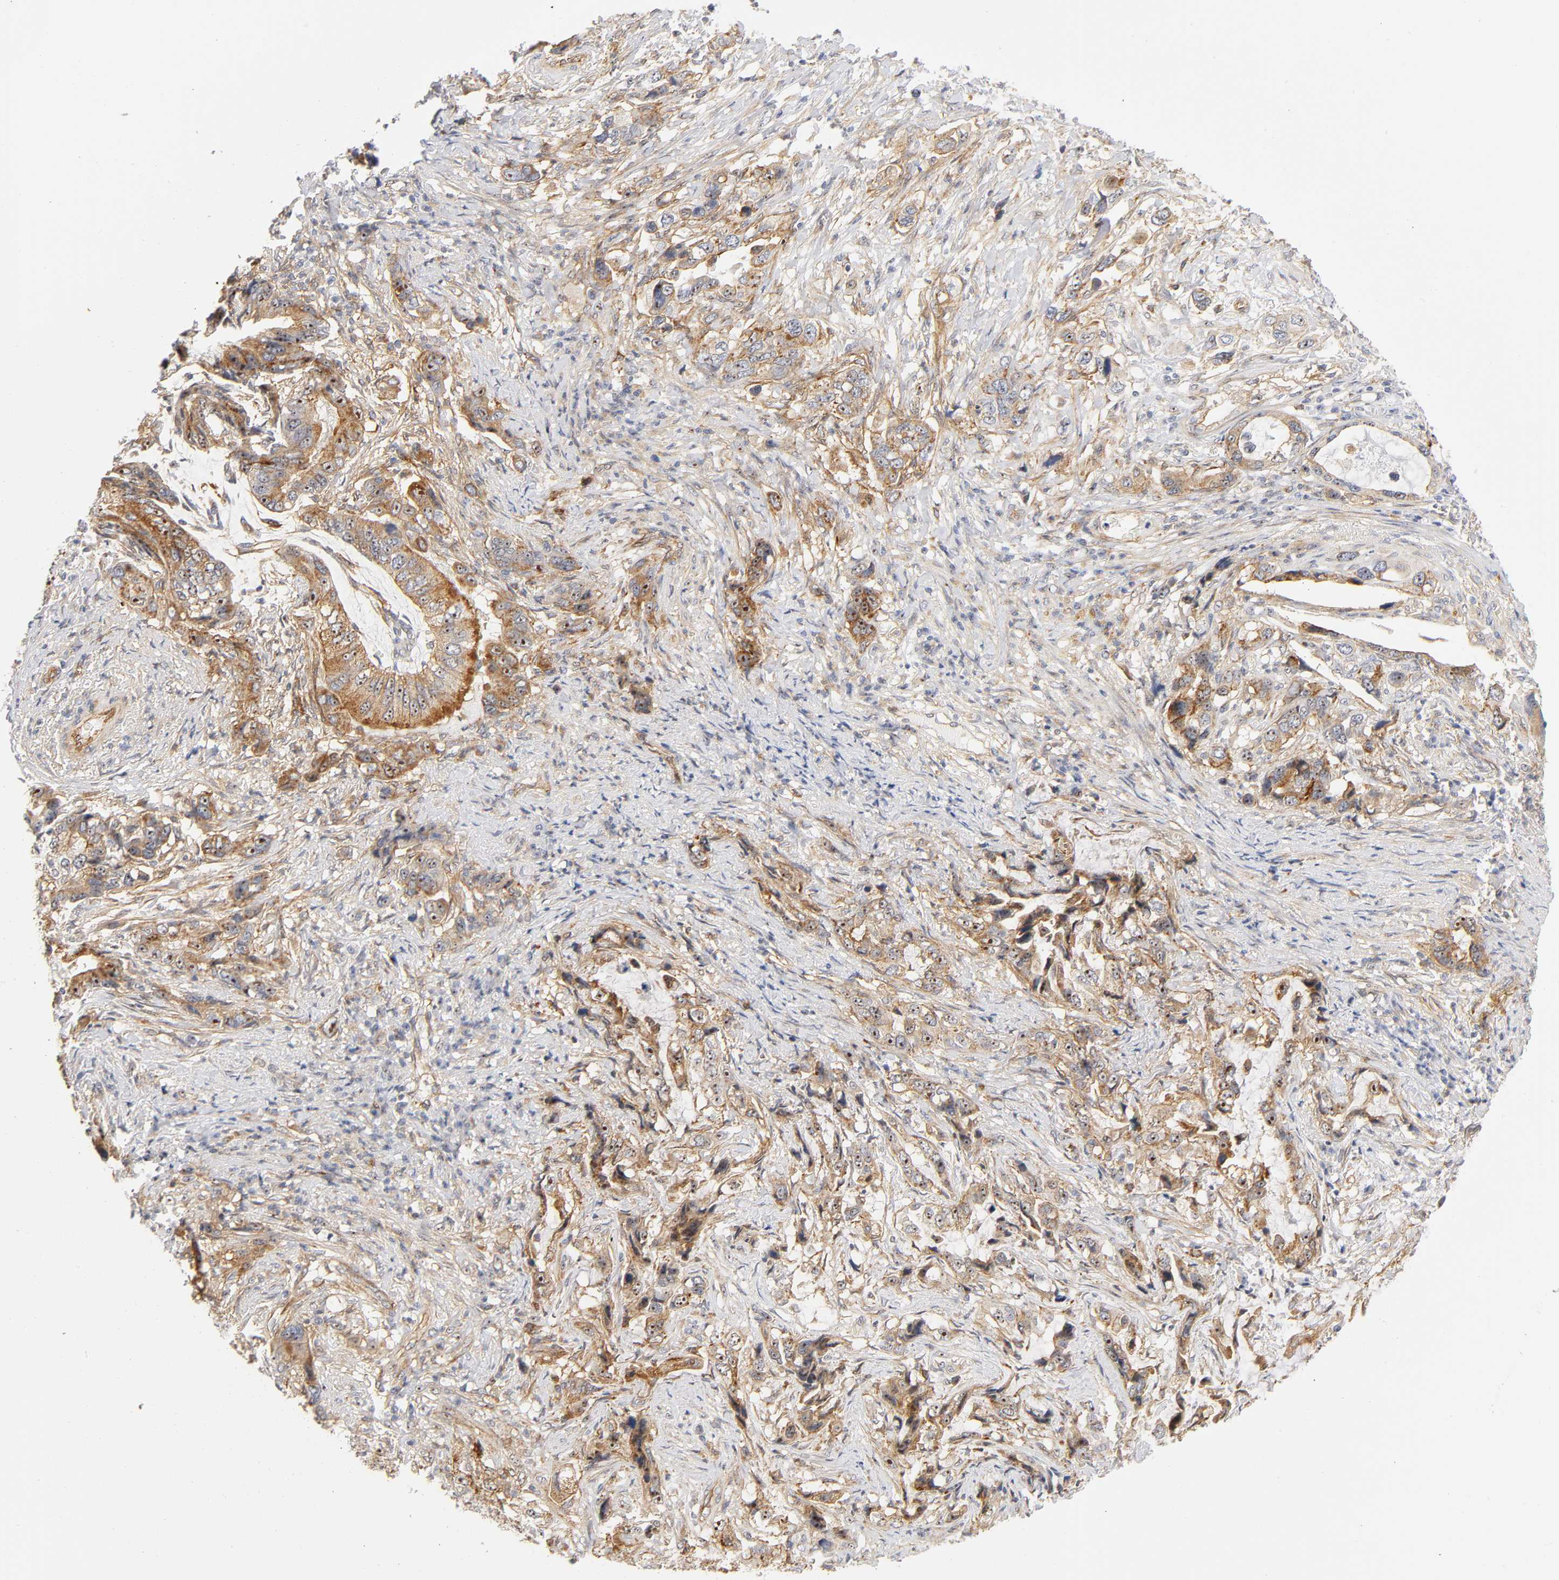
{"staining": {"intensity": "strong", "quantity": "25%-75%", "location": "cytoplasmic/membranous,nuclear"}, "tissue": "stomach cancer", "cell_type": "Tumor cells", "image_type": "cancer", "snomed": [{"axis": "morphology", "description": "Adenocarcinoma, NOS"}, {"axis": "topography", "description": "Stomach, lower"}], "caption": "Immunohistochemistry (IHC) micrograph of stomach cancer (adenocarcinoma) stained for a protein (brown), which shows high levels of strong cytoplasmic/membranous and nuclear positivity in approximately 25%-75% of tumor cells.", "gene": "PLD1", "patient": {"sex": "female", "age": 93}}